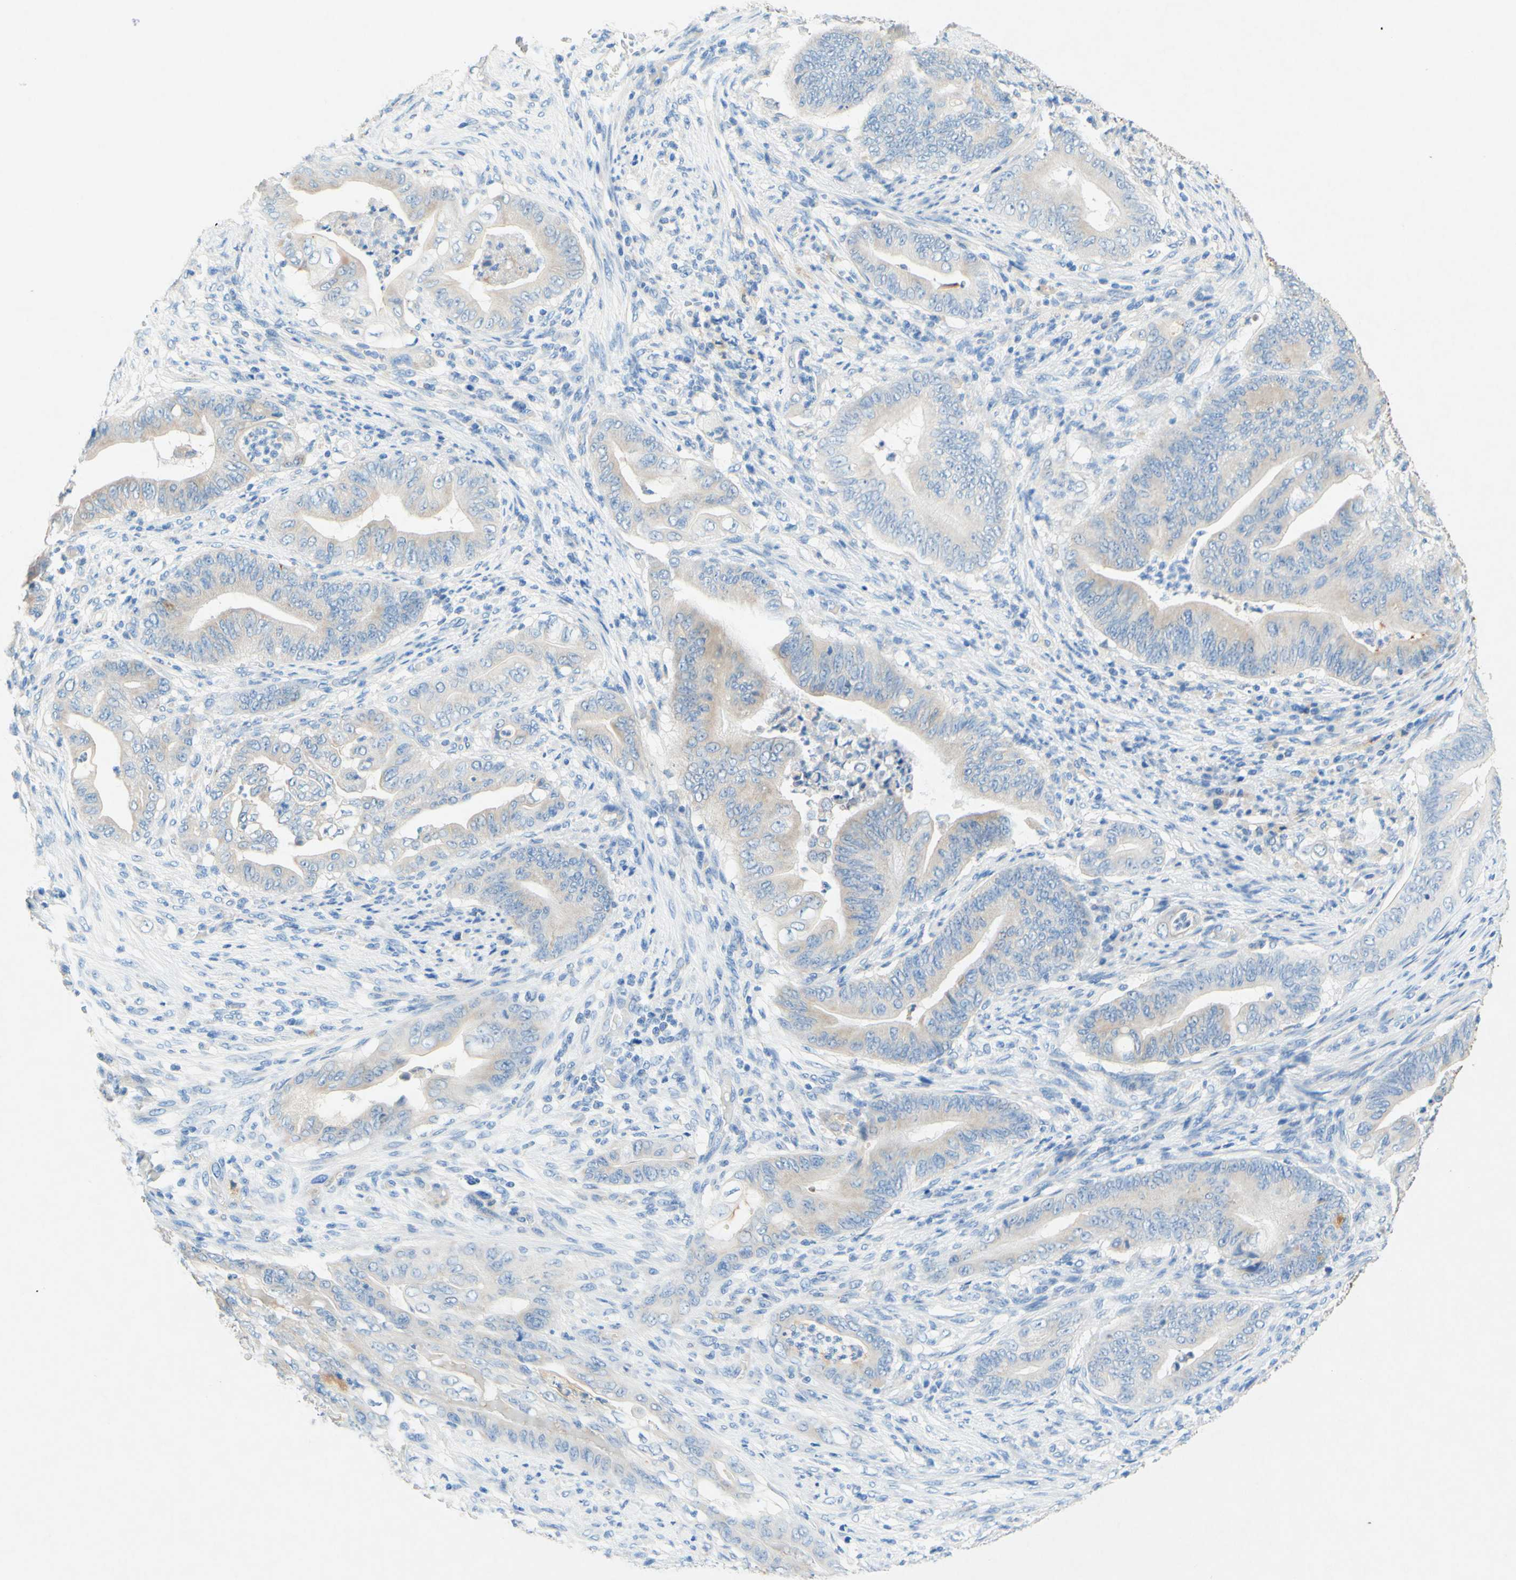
{"staining": {"intensity": "weak", "quantity": "25%-75%", "location": "cytoplasmic/membranous"}, "tissue": "stomach cancer", "cell_type": "Tumor cells", "image_type": "cancer", "snomed": [{"axis": "morphology", "description": "Adenocarcinoma, NOS"}, {"axis": "topography", "description": "Stomach"}], "caption": "DAB immunohistochemical staining of stomach cancer reveals weak cytoplasmic/membranous protein positivity in about 25%-75% of tumor cells.", "gene": "SLC46A1", "patient": {"sex": "female", "age": 73}}